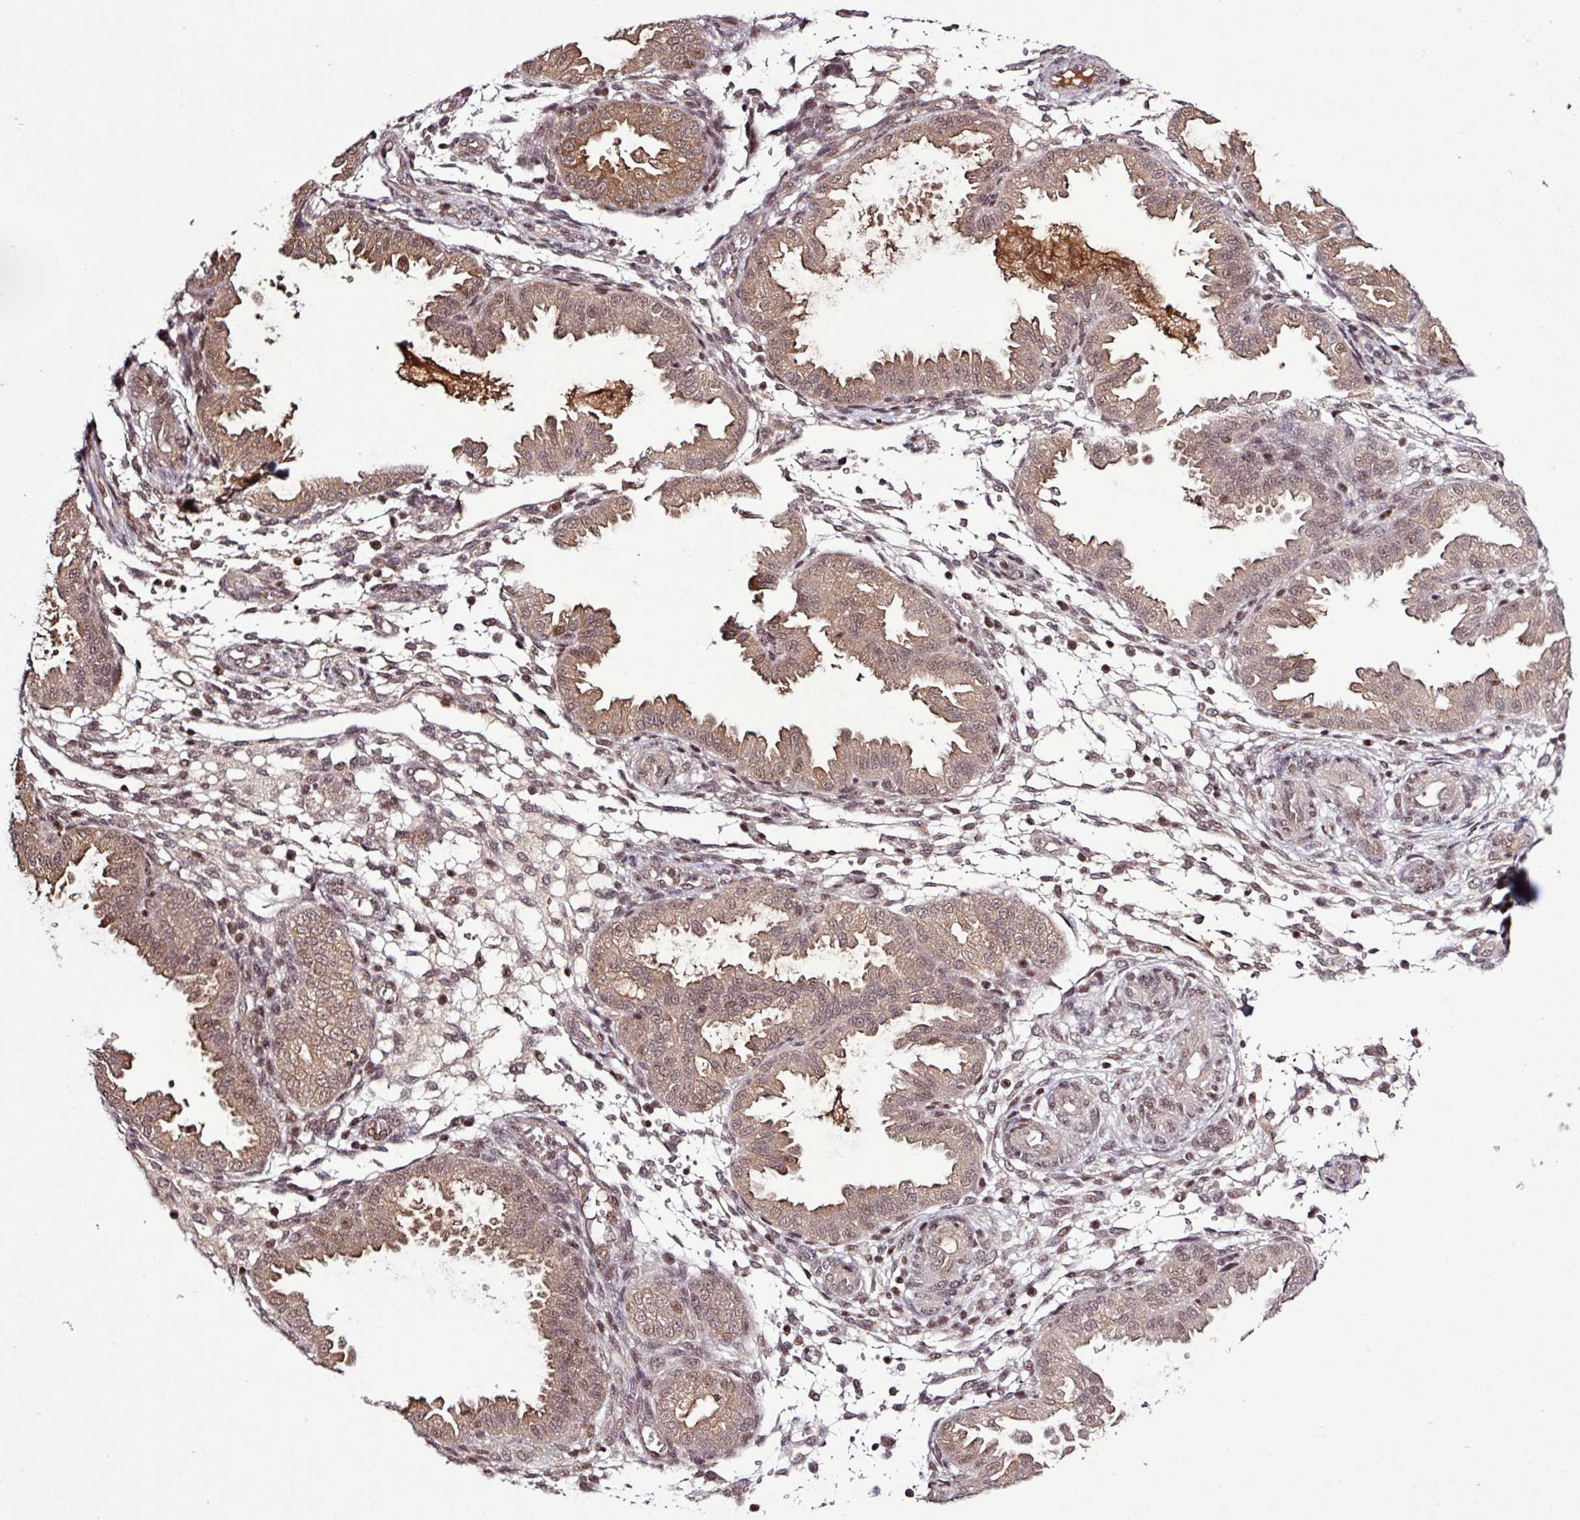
{"staining": {"intensity": "weak", "quantity": "25%-75%", "location": "cytoplasmic/membranous,nuclear"}, "tissue": "endometrium", "cell_type": "Cells in endometrial stroma", "image_type": "normal", "snomed": [{"axis": "morphology", "description": "Normal tissue, NOS"}, {"axis": "topography", "description": "Endometrium"}], "caption": "Endometrium stained with DAB (3,3'-diaminobenzidine) immunohistochemistry reveals low levels of weak cytoplasmic/membranous,nuclear staining in about 25%-75% of cells in endometrial stroma. (DAB IHC, brown staining for protein, blue staining for nuclei).", "gene": "ITPKC", "patient": {"sex": "female", "age": 33}}